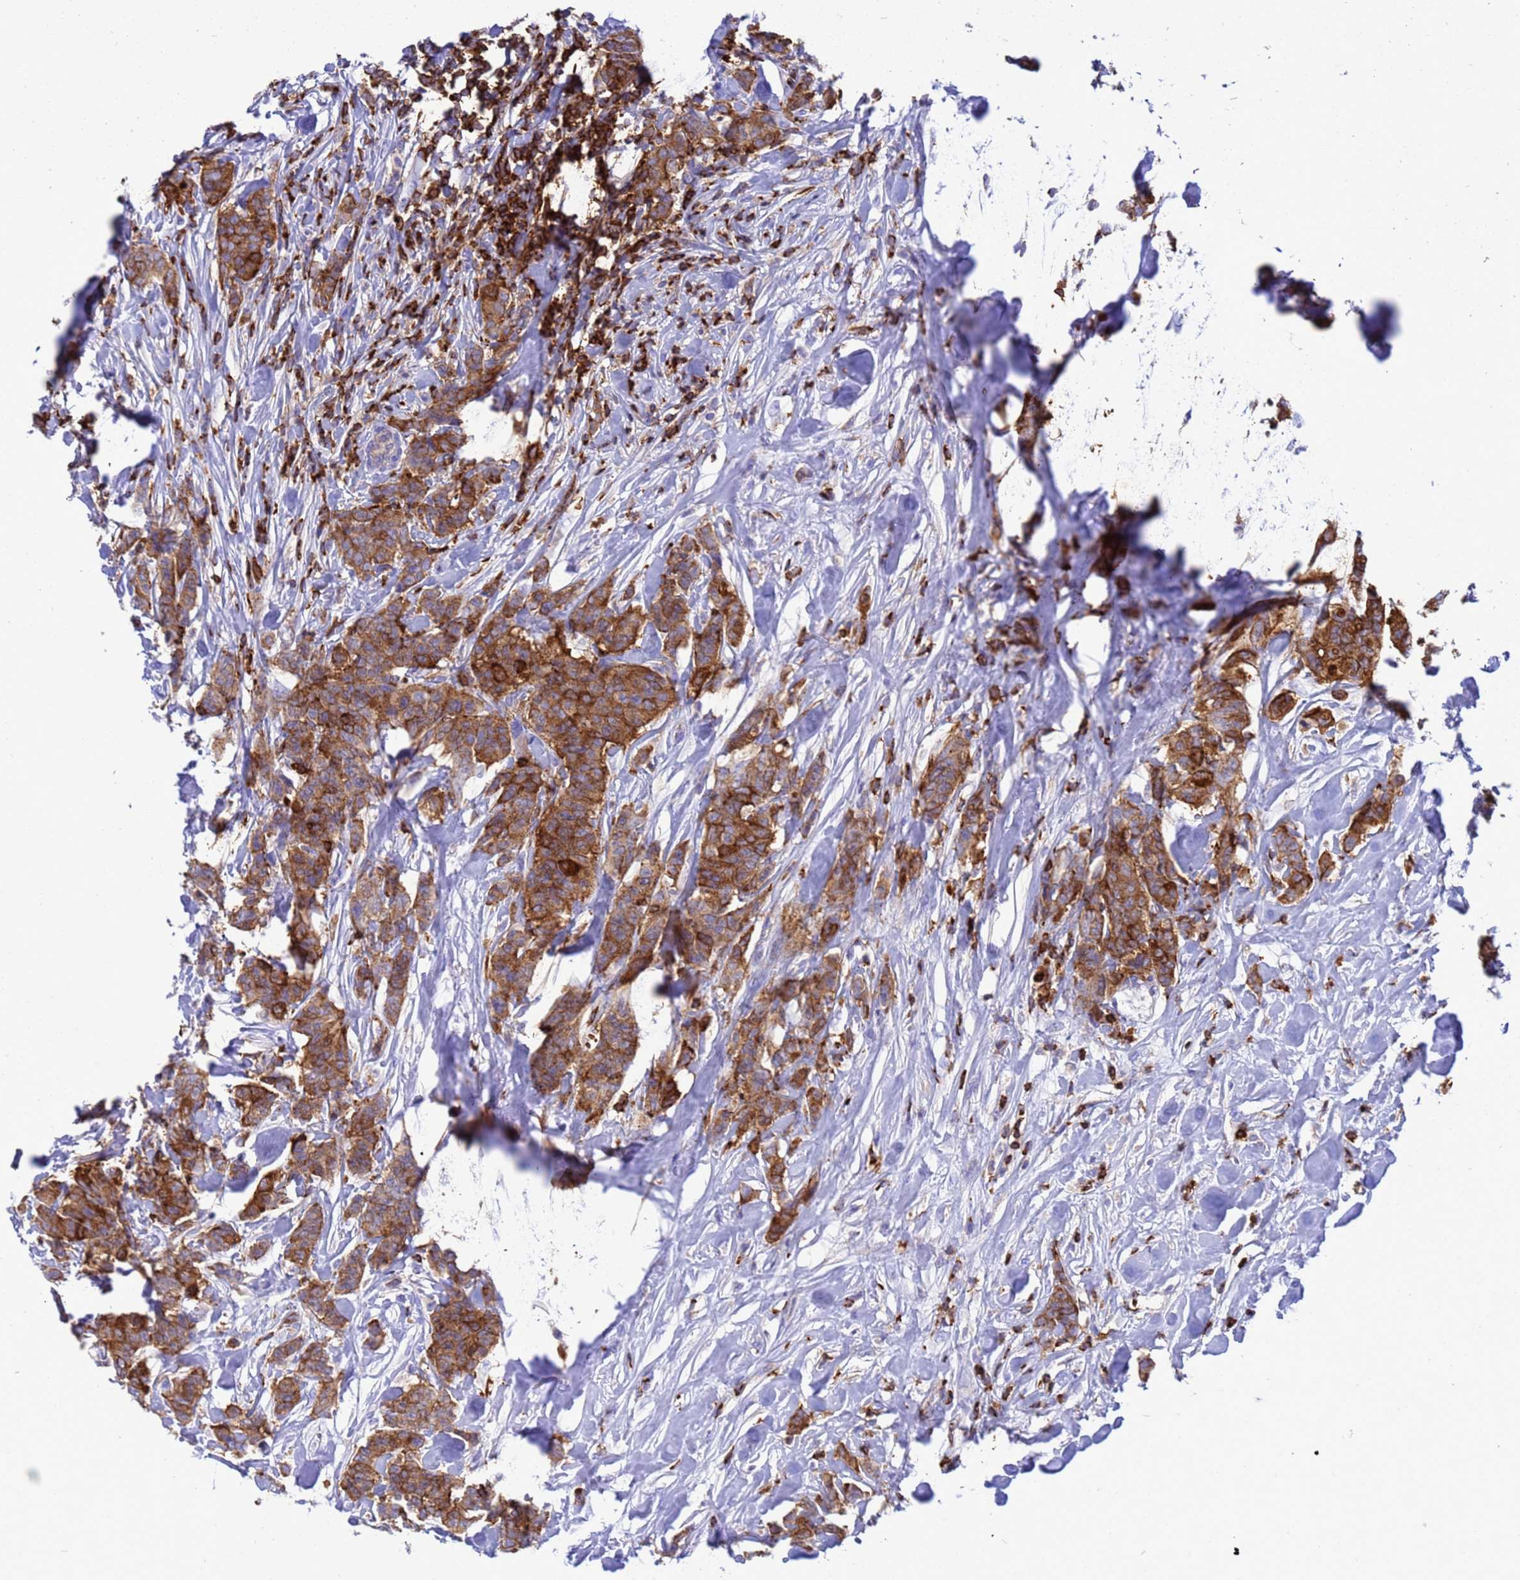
{"staining": {"intensity": "strong", "quantity": ">75%", "location": "cytoplasmic/membranous"}, "tissue": "breast cancer", "cell_type": "Tumor cells", "image_type": "cancer", "snomed": [{"axis": "morphology", "description": "Duct carcinoma"}, {"axis": "topography", "description": "Breast"}], "caption": "Breast intraductal carcinoma stained with IHC demonstrates strong cytoplasmic/membranous positivity in about >75% of tumor cells. (DAB (3,3'-diaminobenzidine) IHC with brightfield microscopy, high magnification).", "gene": "EZR", "patient": {"sex": "female", "age": 40}}